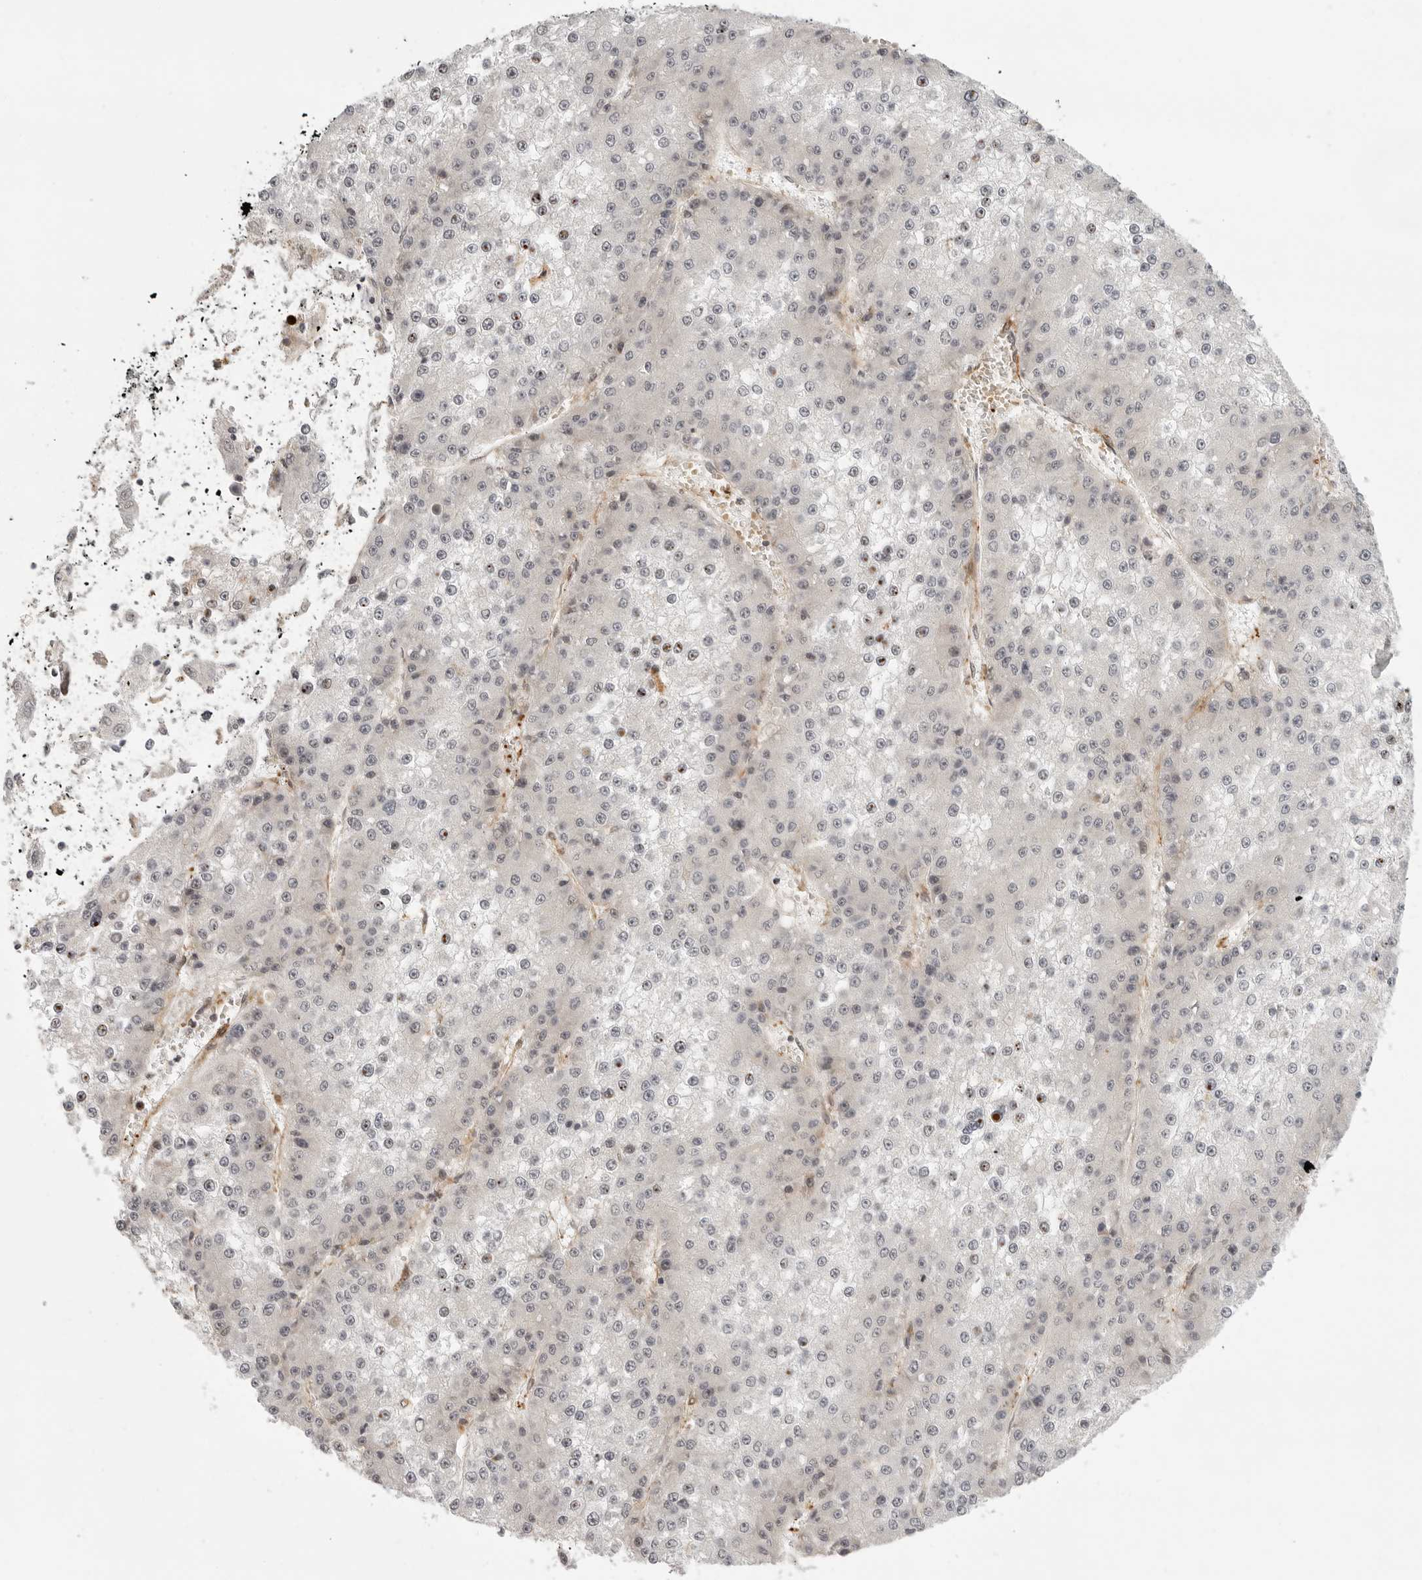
{"staining": {"intensity": "moderate", "quantity": "<25%", "location": "nuclear"}, "tissue": "liver cancer", "cell_type": "Tumor cells", "image_type": "cancer", "snomed": [{"axis": "morphology", "description": "Carcinoma, Hepatocellular, NOS"}, {"axis": "topography", "description": "Liver"}], "caption": "Tumor cells show moderate nuclear positivity in about <25% of cells in liver cancer.", "gene": "TUT4", "patient": {"sex": "female", "age": 73}}